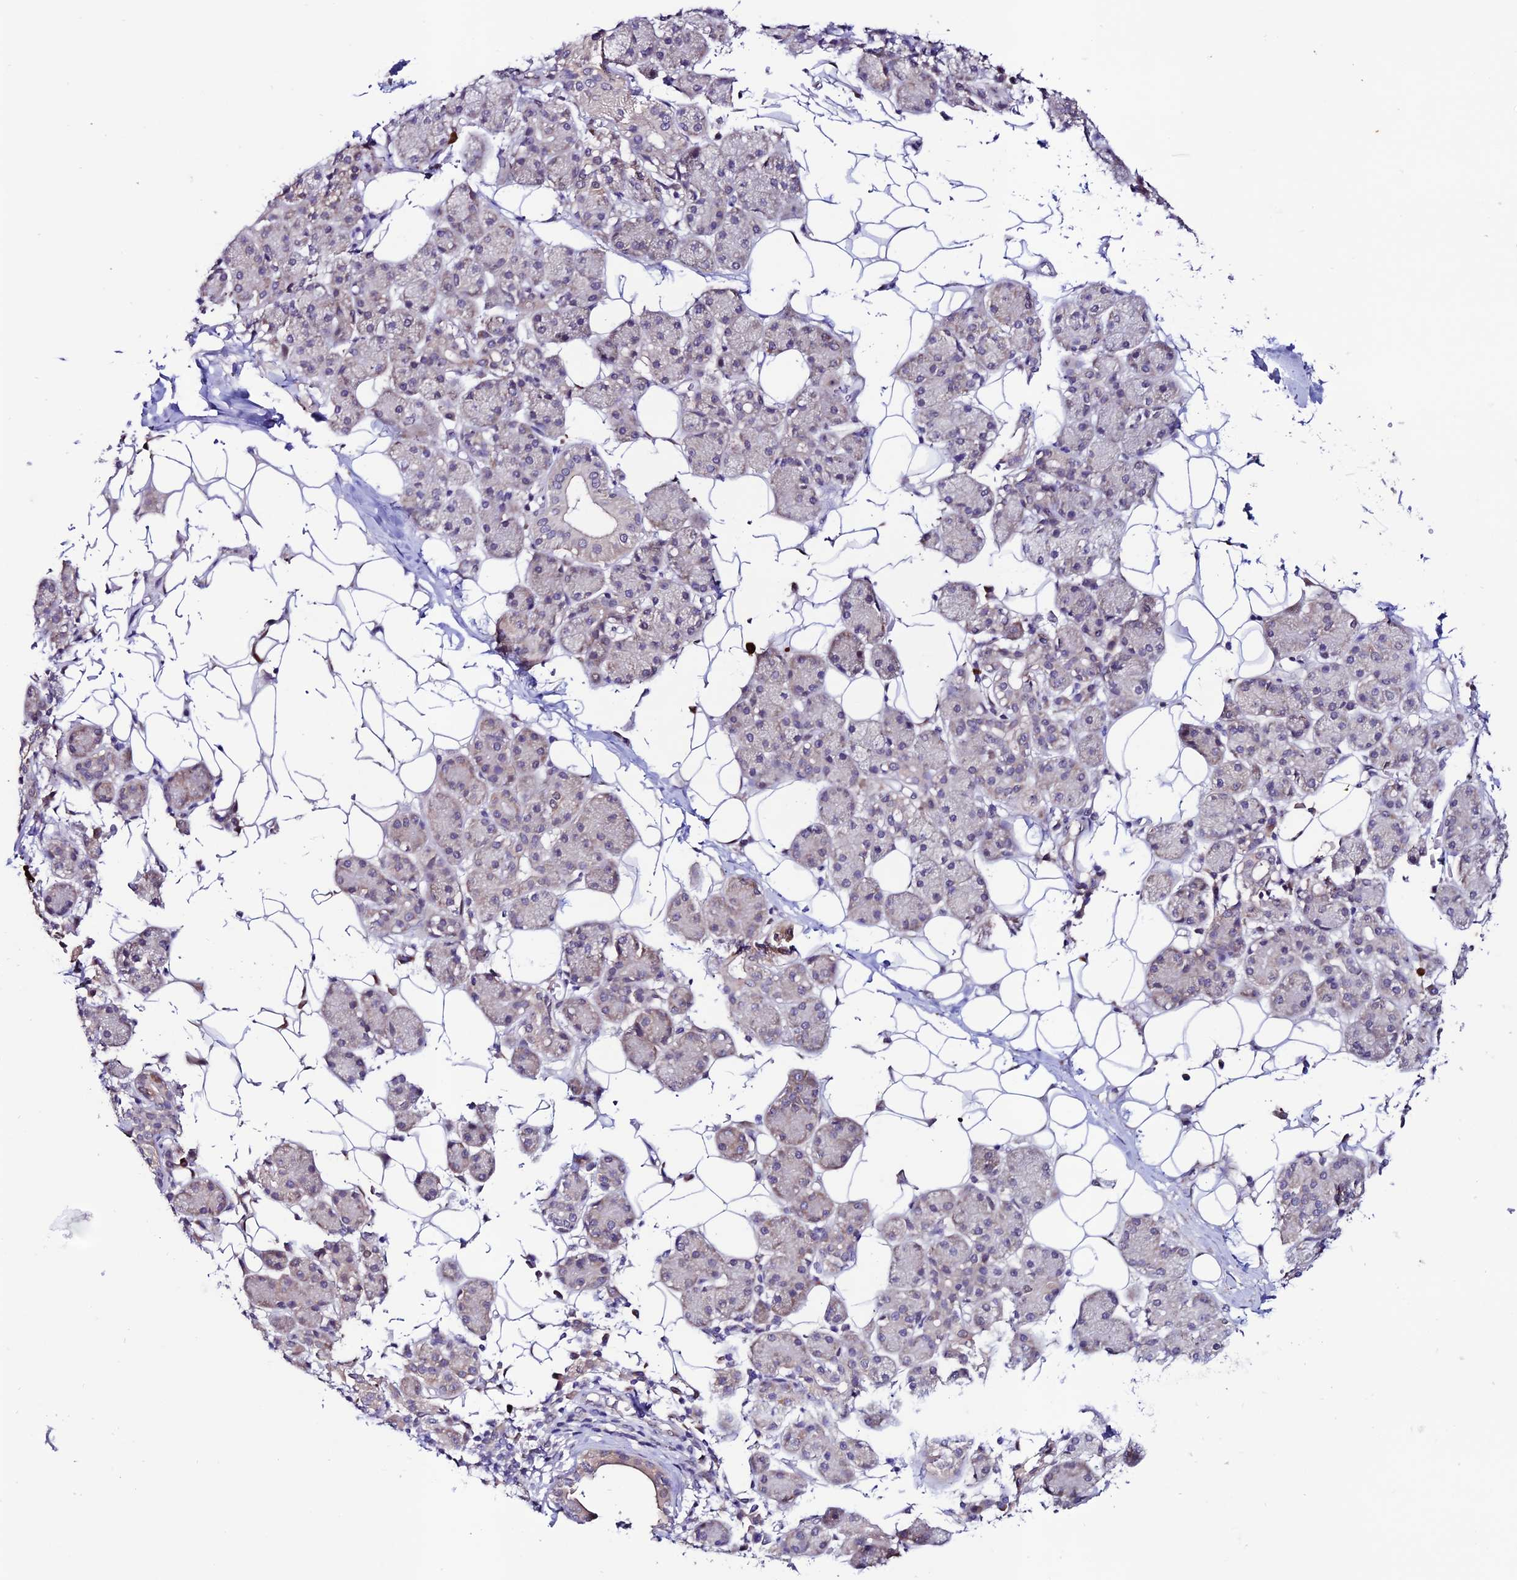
{"staining": {"intensity": "weak", "quantity": "25%-75%", "location": "cytoplasmic/membranous"}, "tissue": "salivary gland", "cell_type": "Glandular cells", "image_type": "normal", "snomed": [{"axis": "morphology", "description": "Normal tissue, NOS"}, {"axis": "topography", "description": "Salivary gland"}], "caption": "Weak cytoplasmic/membranous expression is appreciated in about 25%-75% of glandular cells in unremarkable salivary gland.", "gene": "FZD8", "patient": {"sex": "female", "age": 33}}